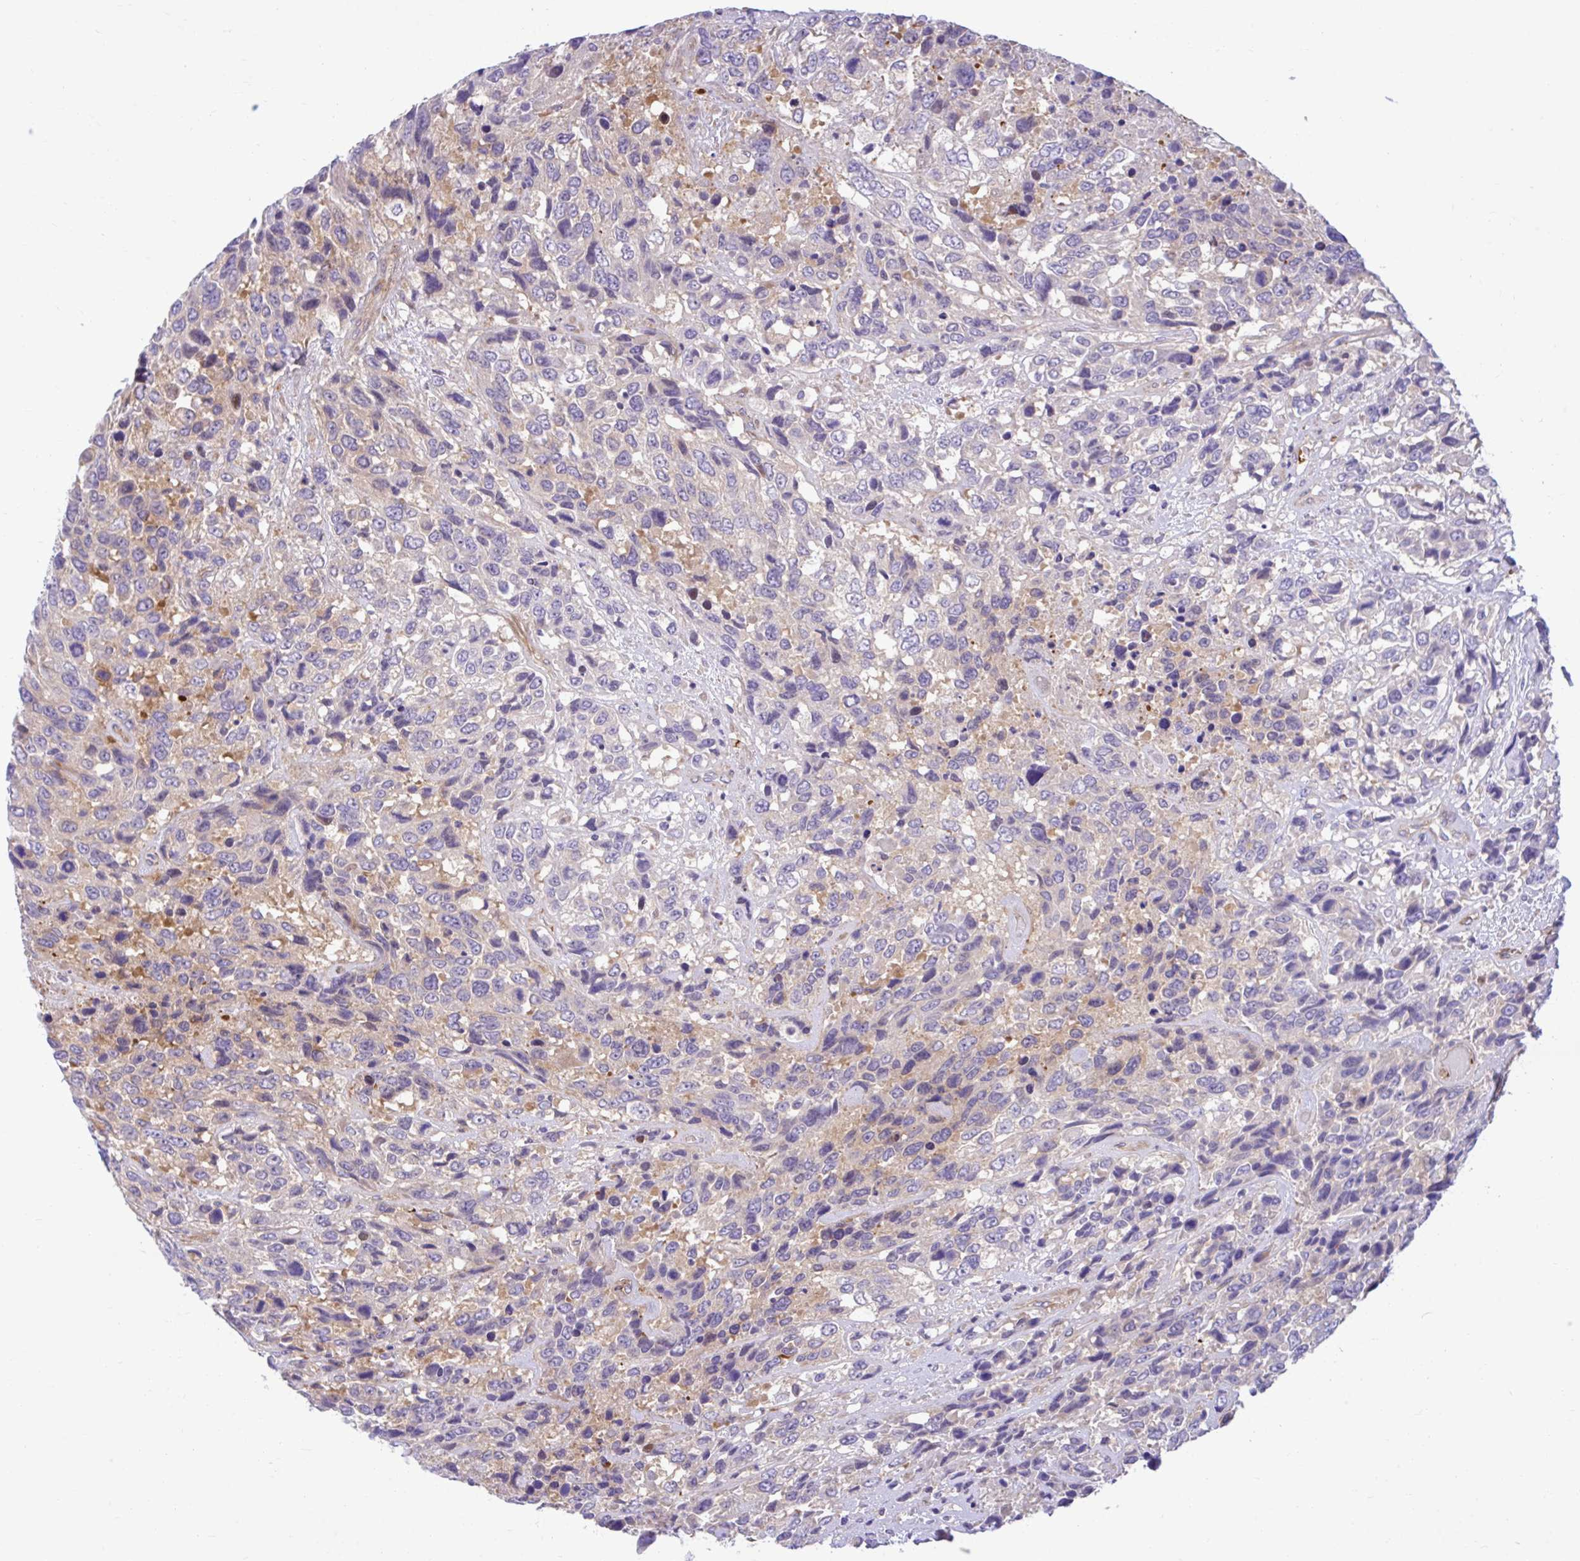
{"staining": {"intensity": "weak", "quantity": "25%-75%", "location": "cytoplasmic/membranous,nuclear"}, "tissue": "urothelial cancer", "cell_type": "Tumor cells", "image_type": "cancer", "snomed": [{"axis": "morphology", "description": "Urothelial carcinoma, High grade"}, {"axis": "topography", "description": "Urinary bladder"}], "caption": "Protein staining by IHC demonstrates weak cytoplasmic/membranous and nuclear expression in about 25%-75% of tumor cells in urothelial cancer.", "gene": "ESPNL", "patient": {"sex": "female", "age": 70}}